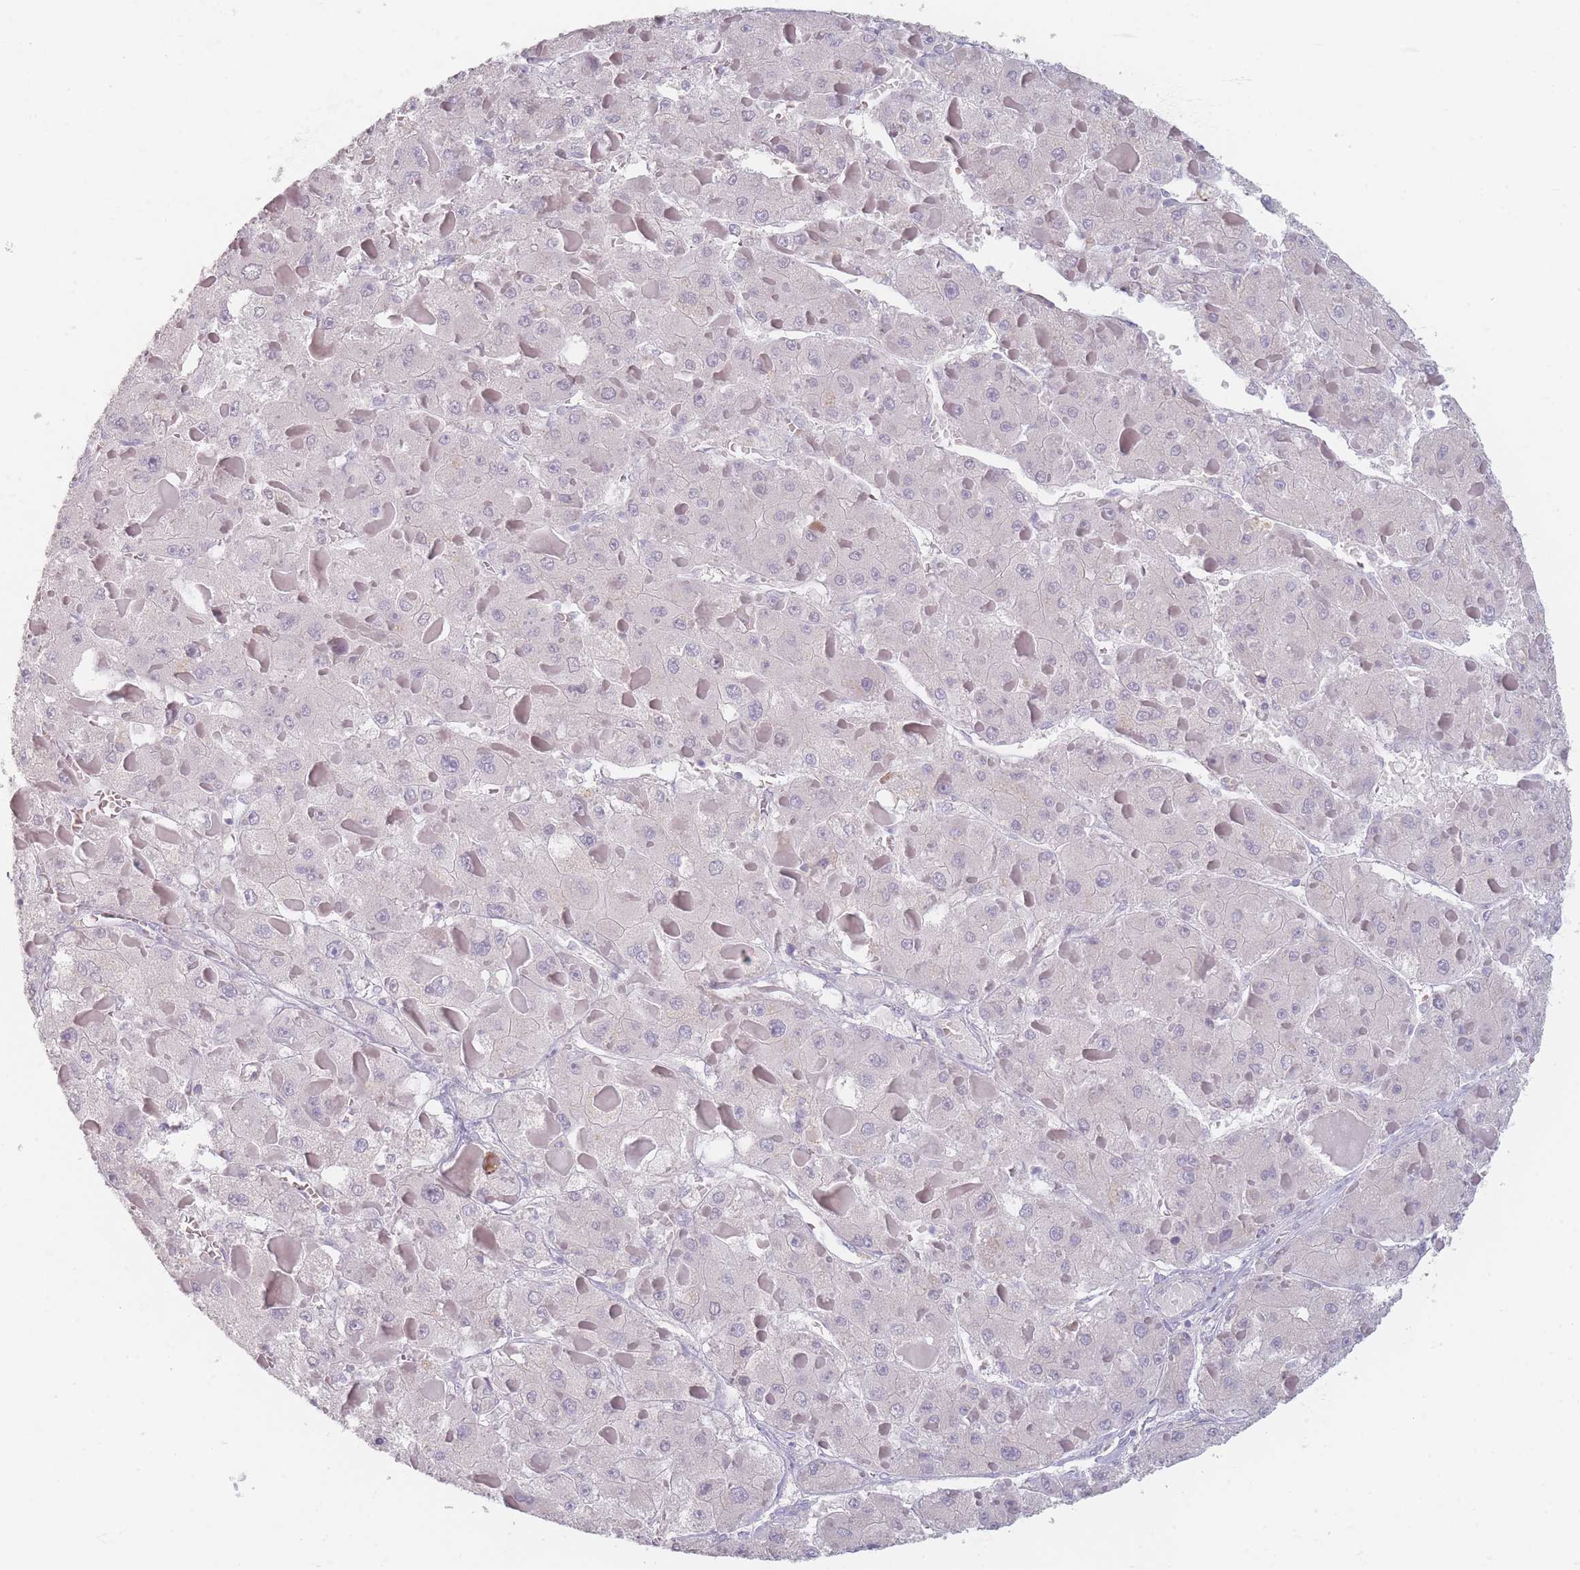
{"staining": {"intensity": "negative", "quantity": "none", "location": "none"}, "tissue": "liver cancer", "cell_type": "Tumor cells", "image_type": "cancer", "snomed": [{"axis": "morphology", "description": "Carcinoma, Hepatocellular, NOS"}, {"axis": "topography", "description": "Liver"}], "caption": "High power microscopy photomicrograph of an immunohistochemistry (IHC) micrograph of liver hepatocellular carcinoma, revealing no significant positivity in tumor cells.", "gene": "HELZ2", "patient": {"sex": "female", "age": 73}}